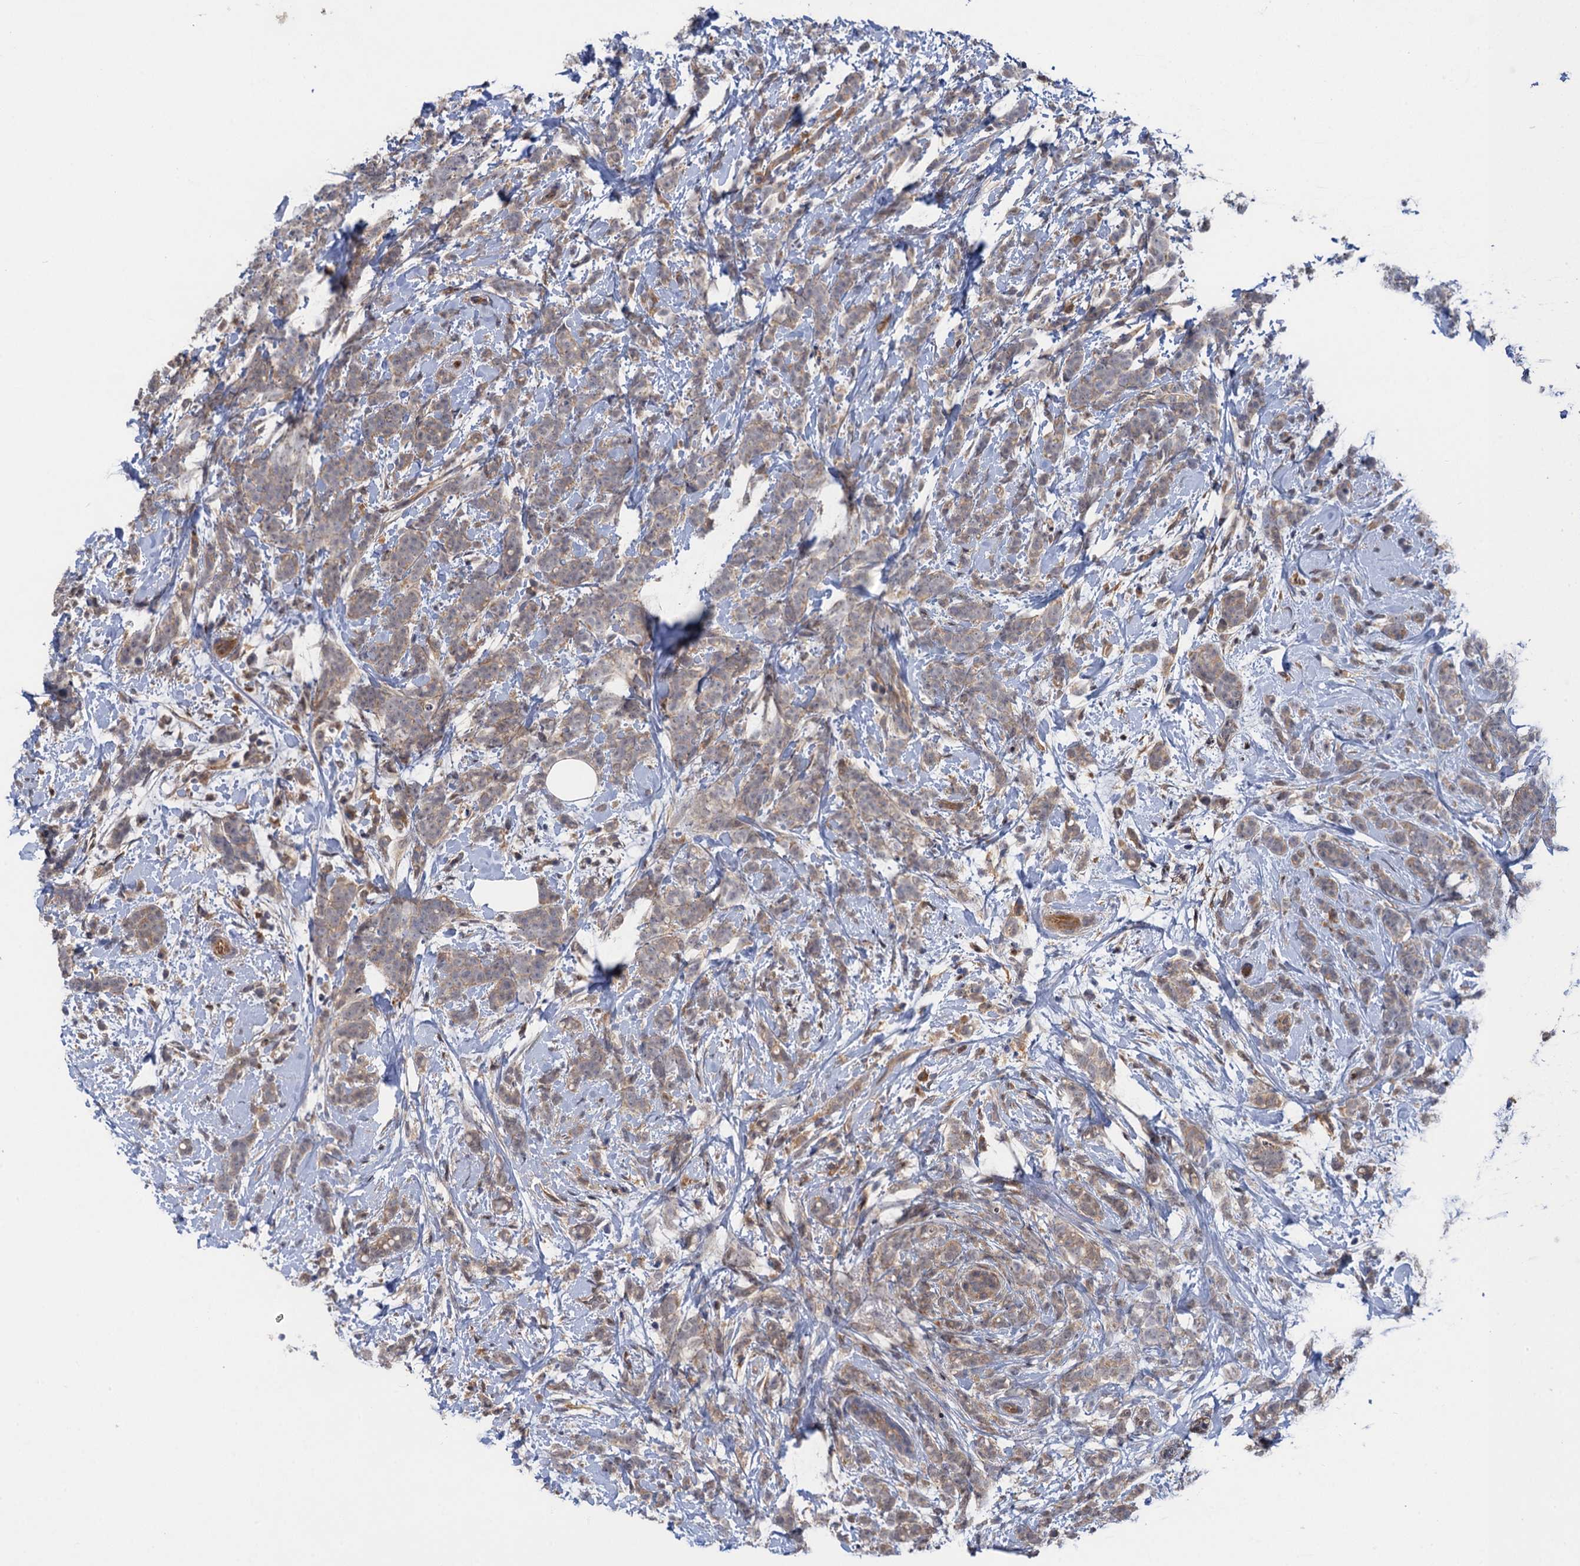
{"staining": {"intensity": "weak", "quantity": "25%-75%", "location": "cytoplasmic/membranous"}, "tissue": "breast cancer", "cell_type": "Tumor cells", "image_type": "cancer", "snomed": [{"axis": "morphology", "description": "Lobular carcinoma"}, {"axis": "topography", "description": "Breast"}], "caption": "Brown immunohistochemical staining in breast lobular carcinoma reveals weak cytoplasmic/membranous positivity in approximately 25%-75% of tumor cells.", "gene": "NEK8", "patient": {"sex": "female", "age": 58}}